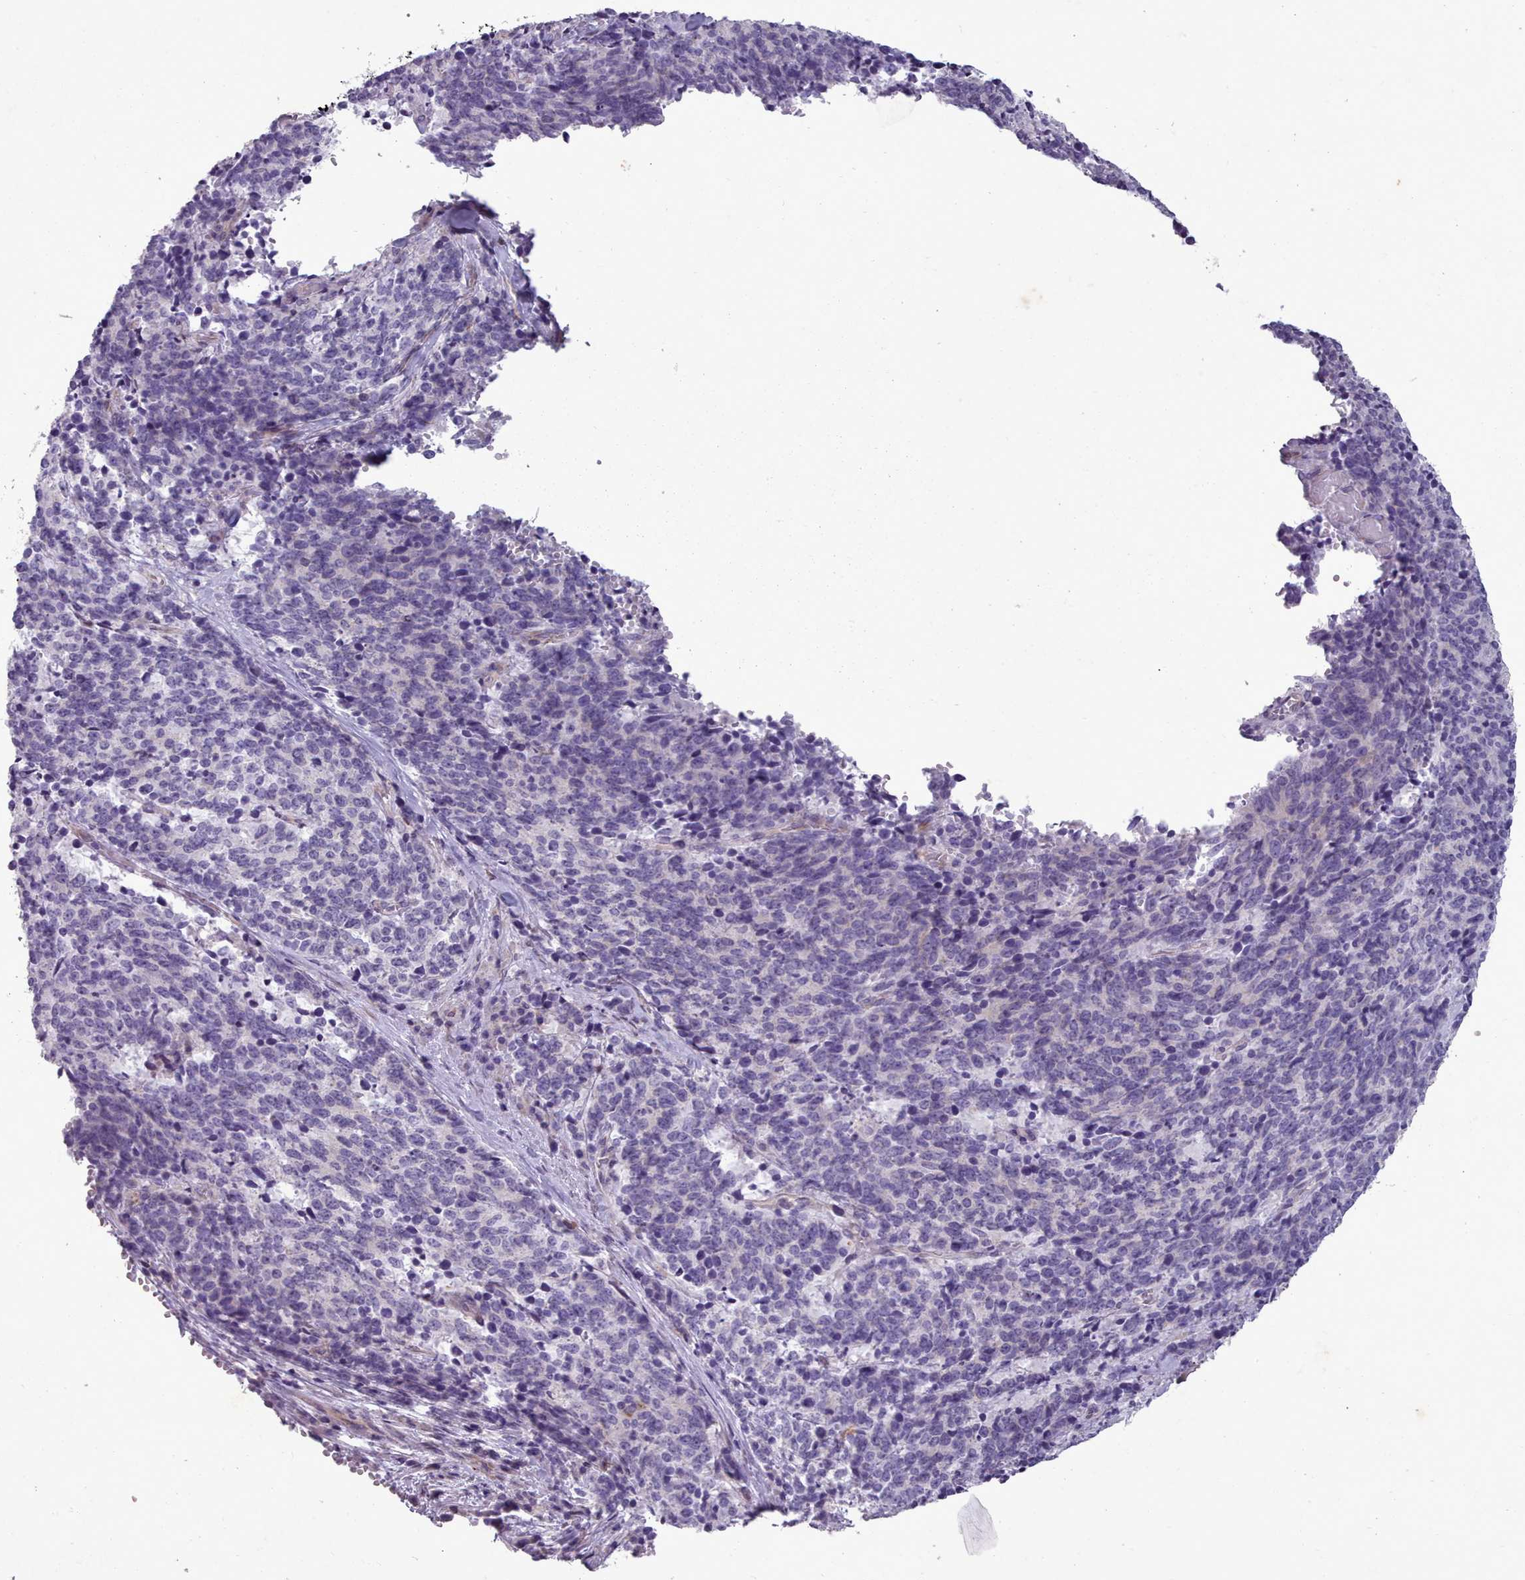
{"staining": {"intensity": "negative", "quantity": "none", "location": "none"}, "tissue": "cervical cancer", "cell_type": "Tumor cells", "image_type": "cancer", "snomed": [{"axis": "morphology", "description": "Squamous cell carcinoma, NOS"}, {"axis": "topography", "description": "Cervix"}], "caption": "There is no significant expression in tumor cells of cervical cancer. (Immunohistochemistry (ihc), brightfield microscopy, high magnification).", "gene": "KCNT2", "patient": {"sex": "female", "age": 29}}